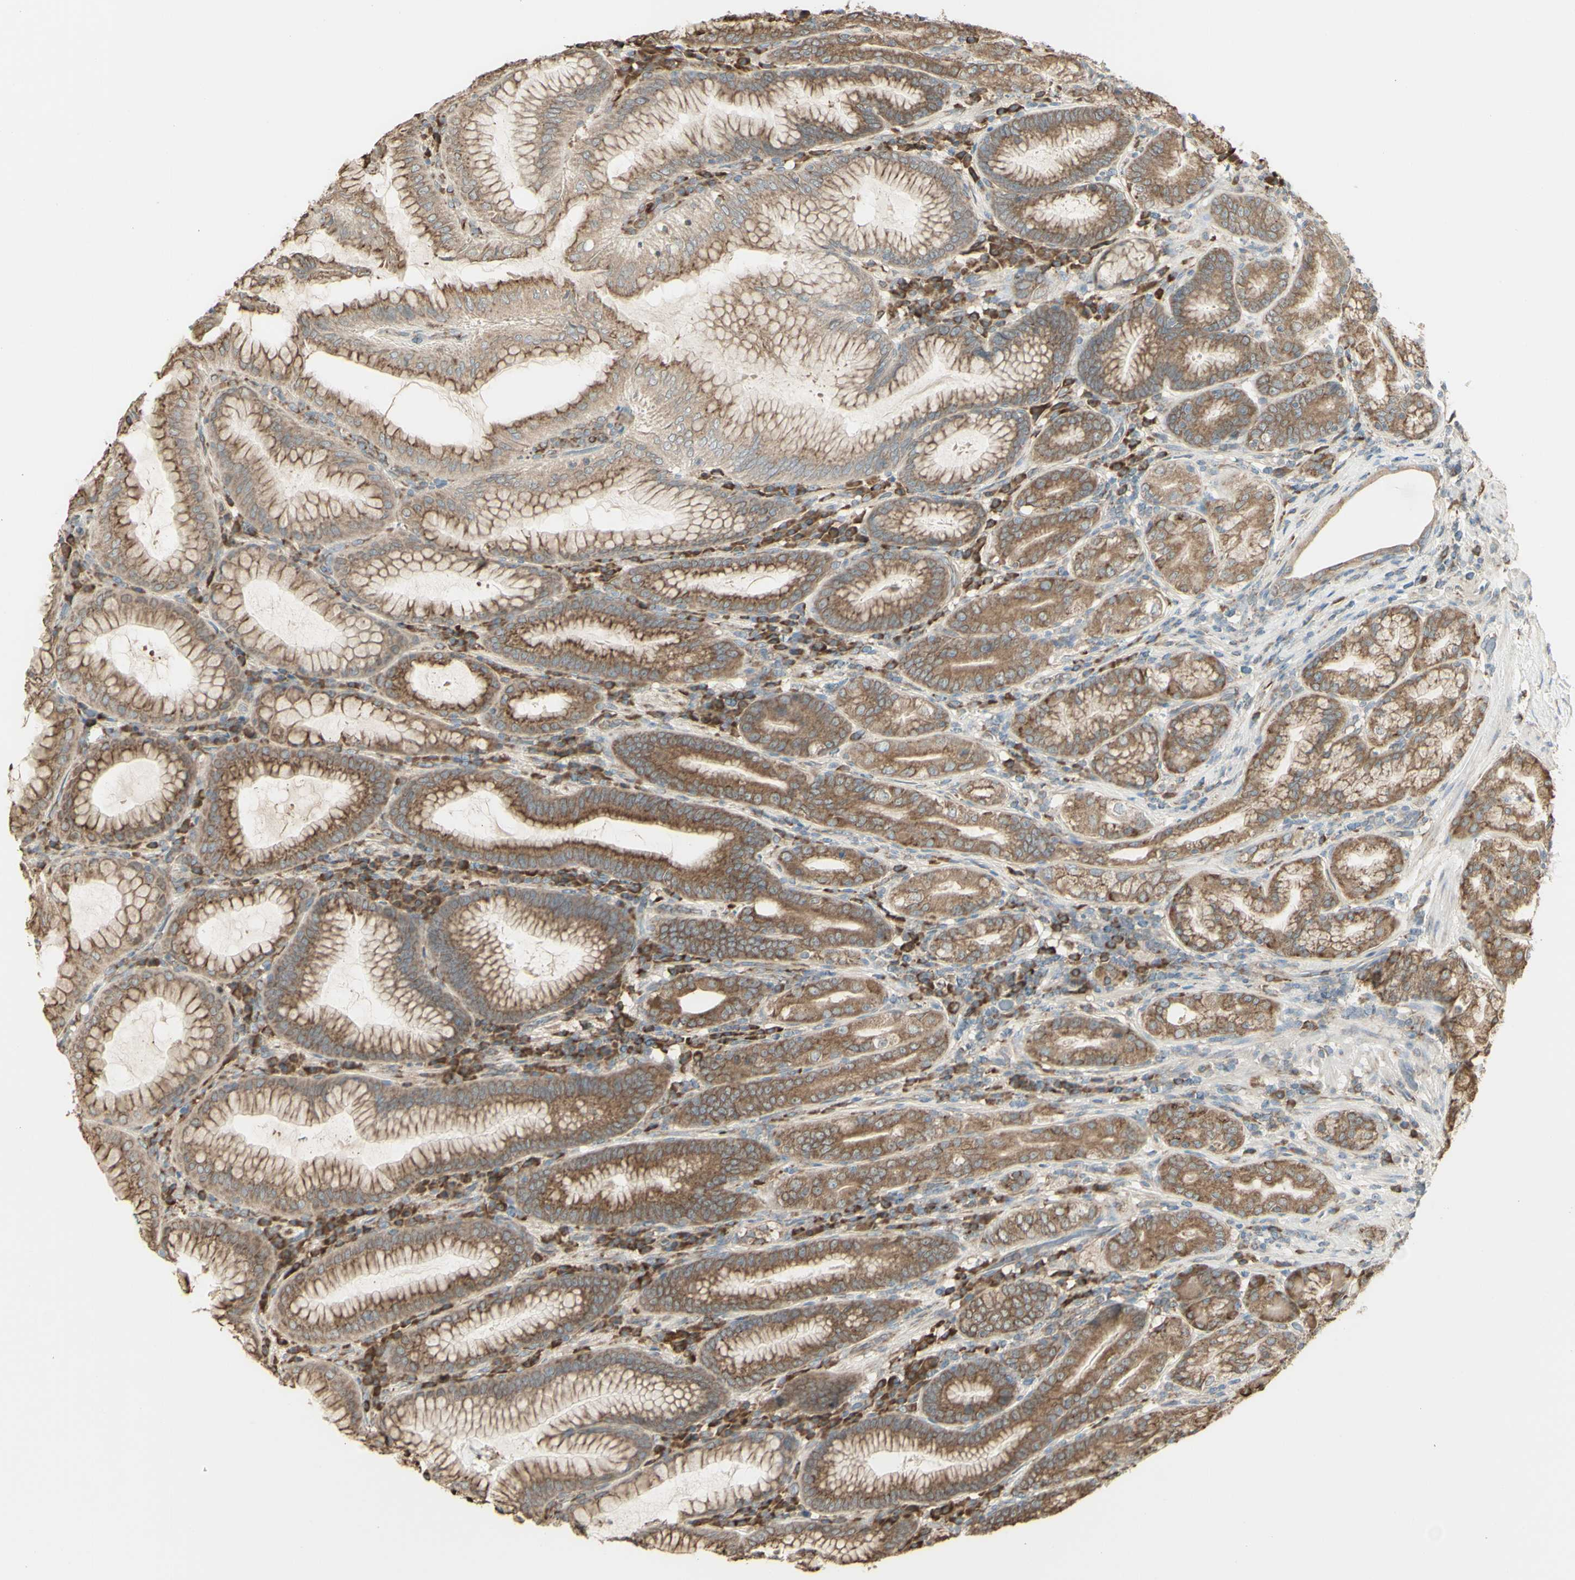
{"staining": {"intensity": "moderate", "quantity": ">75%", "location": "cytoplasmic/membranous"}, "tissue": "stomach", "cell_type": "Glandular cells", "image_type": "normal", "snomed": [{"axis": "morphology", "description": "Normal tissue, NOS"}, {"axis": "topography", "description": "Stomach, lower"}], "caption": "Brown immunohistochemical staining in unremarkable human stomach demonstrates moderate cytoplasmic/membranous expression in approximately >75% of glandular cells. (Stains: DAB in brown, nuclei in blue, Microscopy: brightfield microscopy at high magnification).", "gene": "EEF1B2", "patient": {"sex": "female", "age": 76}}